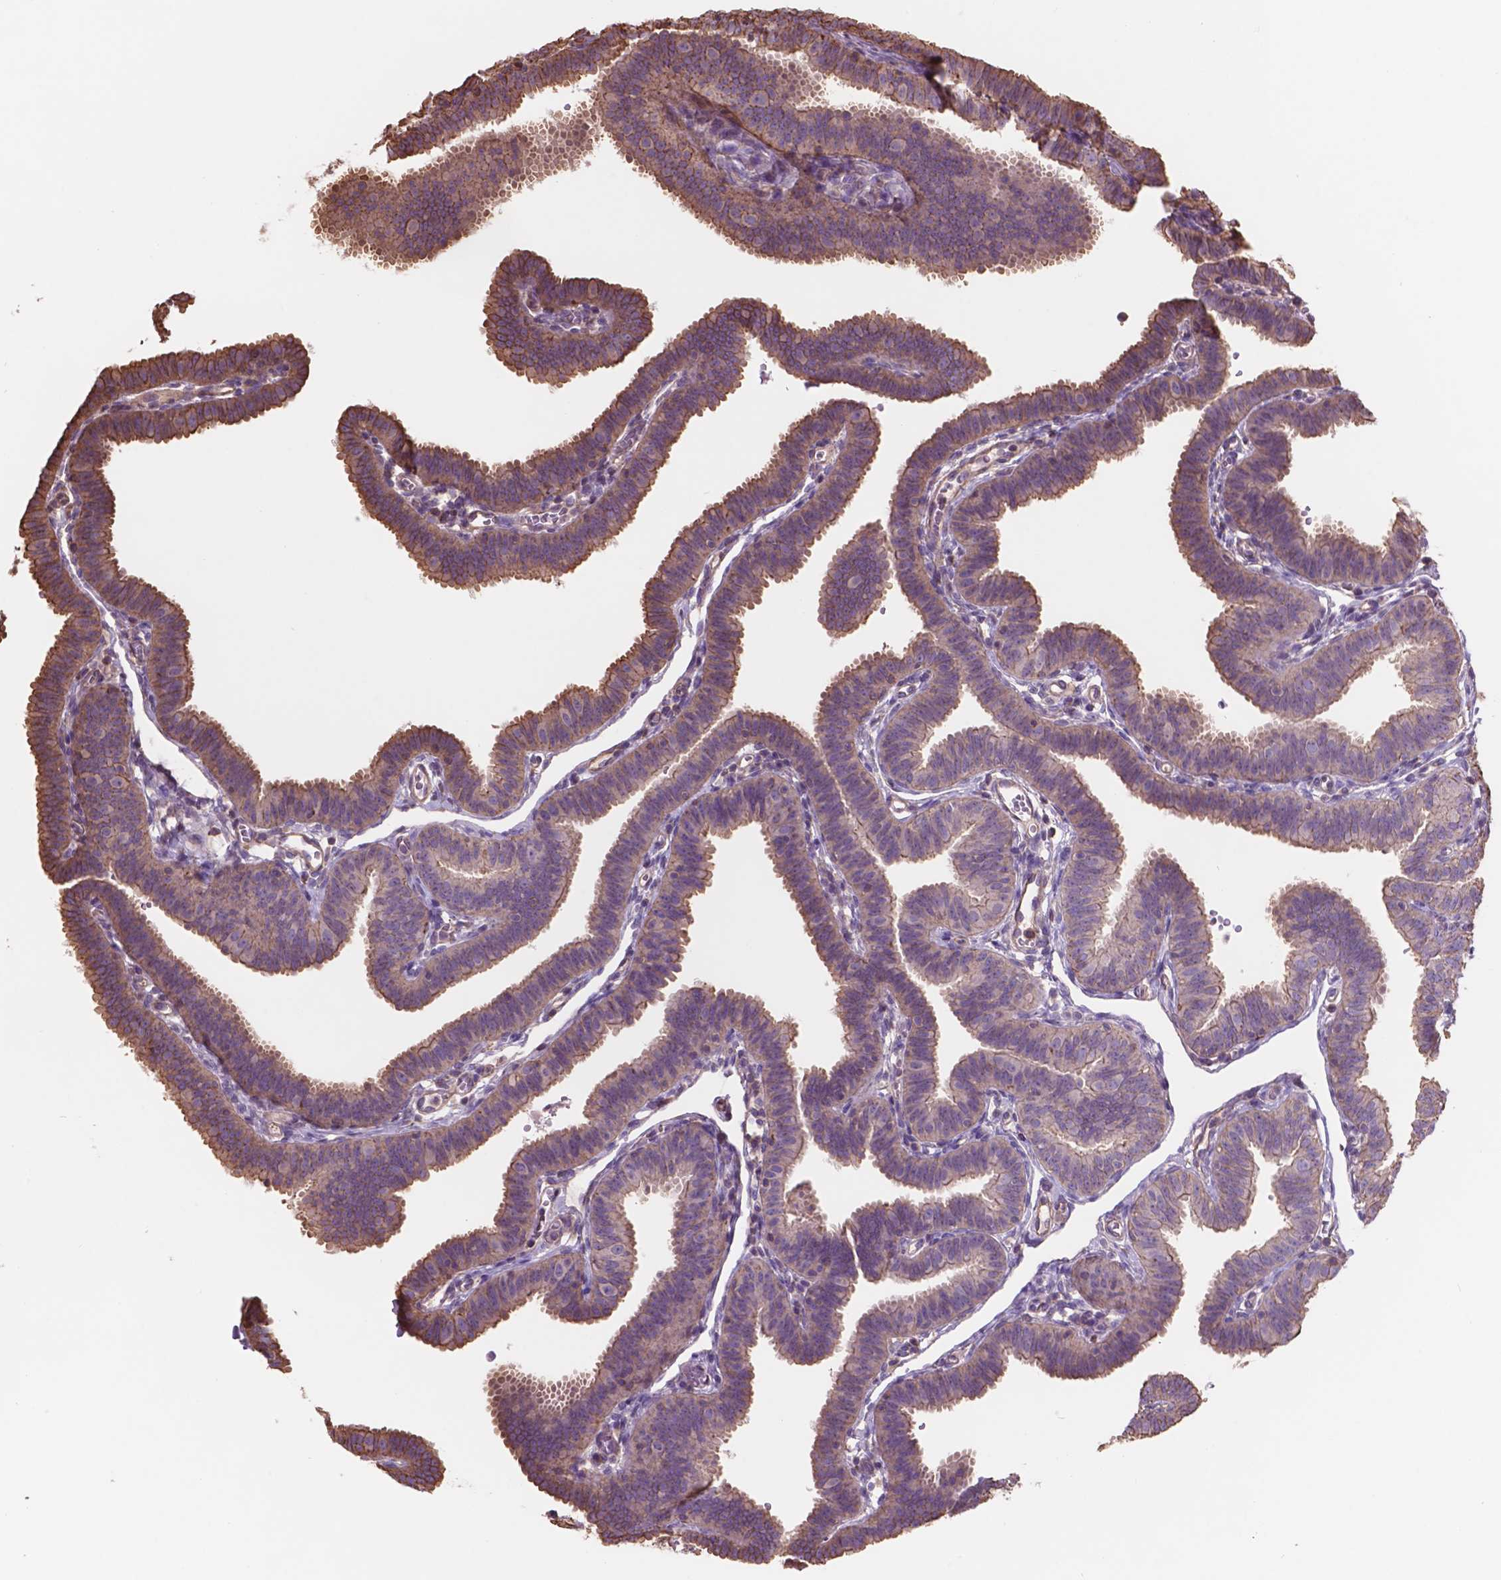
{"staining": {"intensity": "moderate", "quantity": ">75%", "location": "cytoplasmic/membranous"}, "tissue": "fallopian tube", "cell_type": "Glandular cells", "image_type": "normal", "snomed": [{"axis": "morphology", "description": "Normal tissue, NOS"}, {"axis": "topography", "description": "Fallopian tube"}], "caption": "High-power microscopy captured an IHC photomicrograph of benign fallopian tube, revealing moderate cytoplasmic/membranous expression in about >75% of glandular cells. The protein of interest is shown in brown color, while the nuclei are stained blue.", "gene": "NIPA2", "patient": {"sex": "female", "age": 25}}